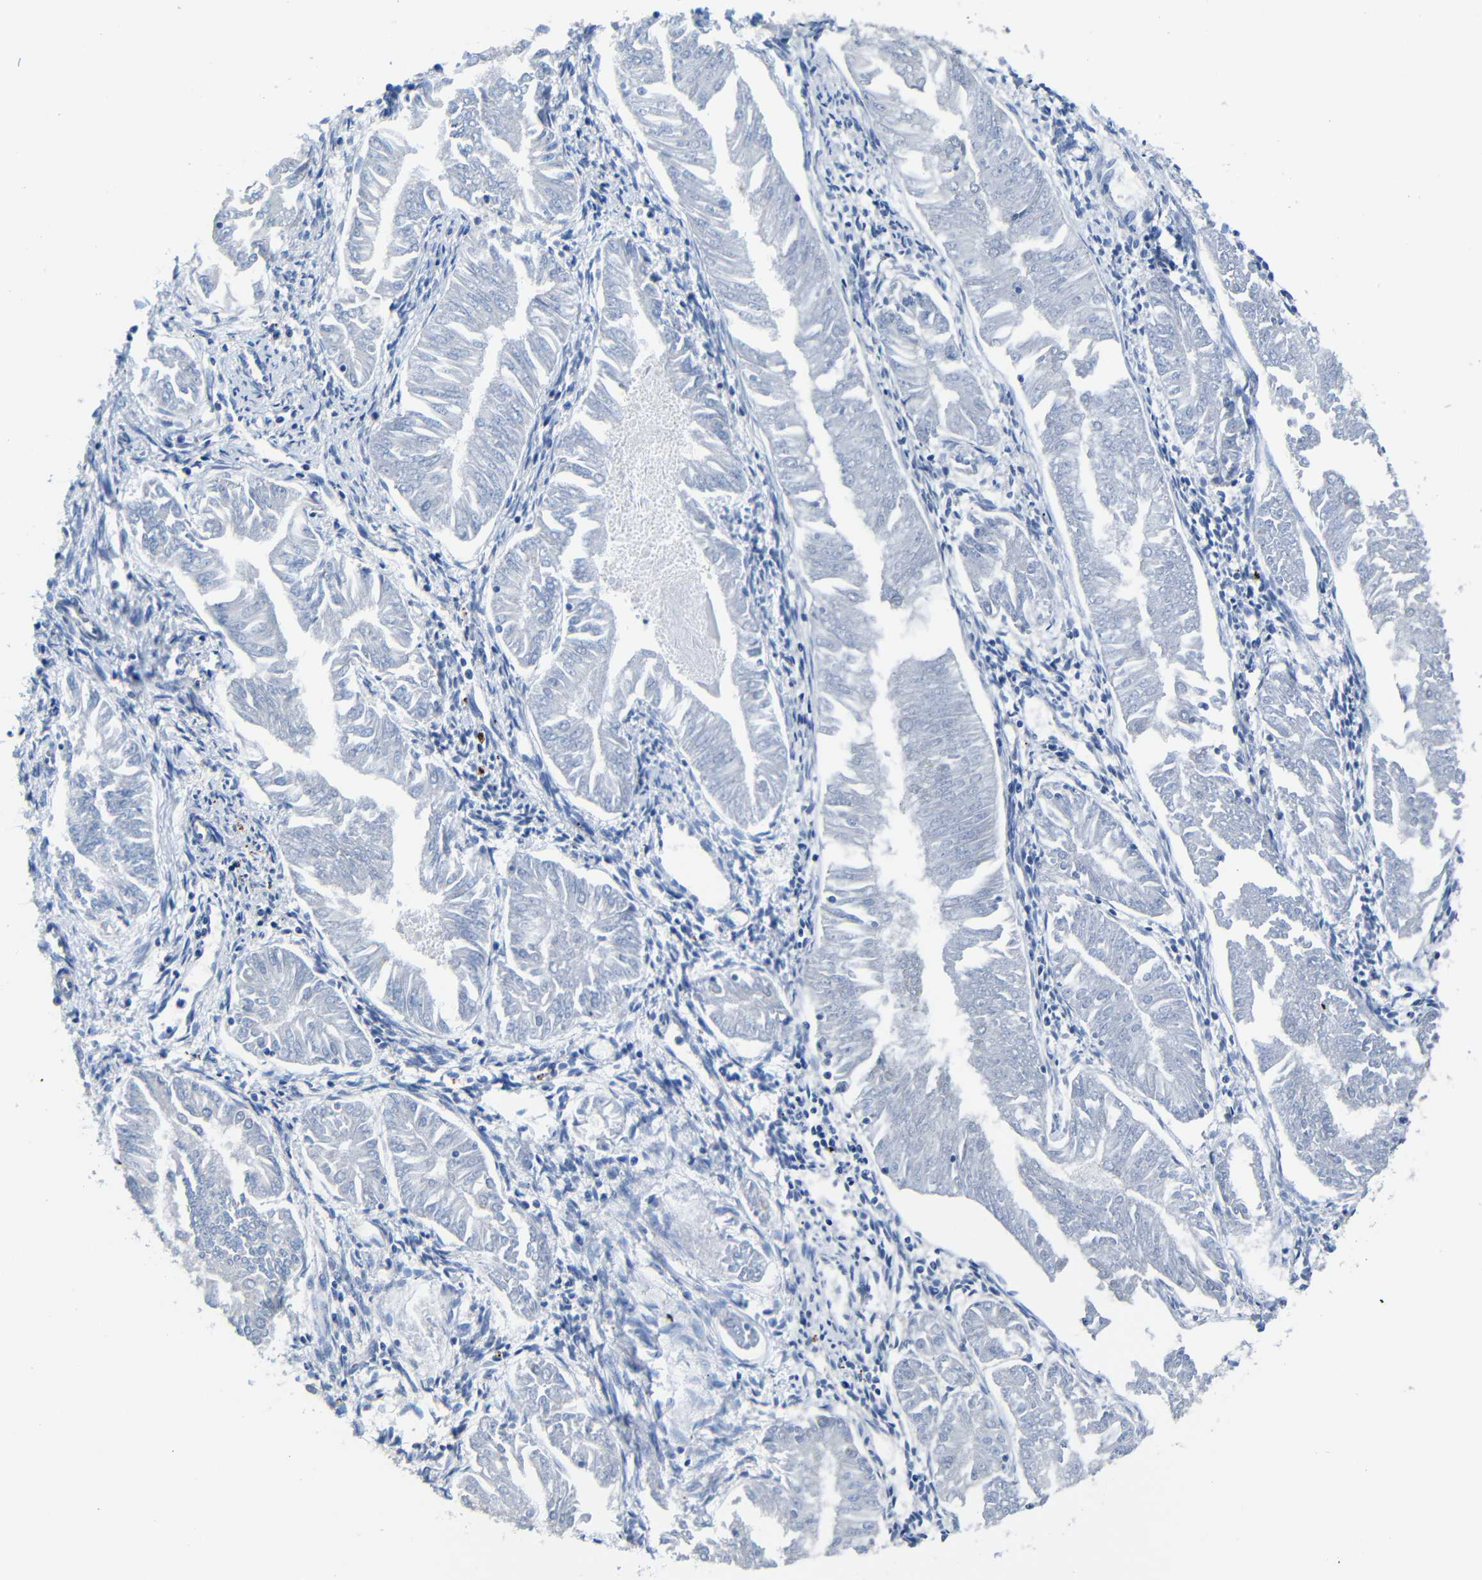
{"staining": {"intensity": "negative", "quantity": "none", "location": "none"}, "tissue": "endometrial cancer", "cell_type": "Tumor cells", "image_type": "cancer", "snomed": [{"axis": "morphology", "description": "Adenocarcinoma, NOS"}, {"axis": "topography", "description": "Endometrium"}], "caption": "Immunohistochemistry (IHC) photomicrograph of neoplastic tissue: adenocarcinoma (endometrial) stained with DAB exhibits no significant protein expression in tumor cells. (DAB IHC with hematoxylin counter stain).", "gene": "TNFAIP1", "patient": {"sex": "female", "age": 53}}